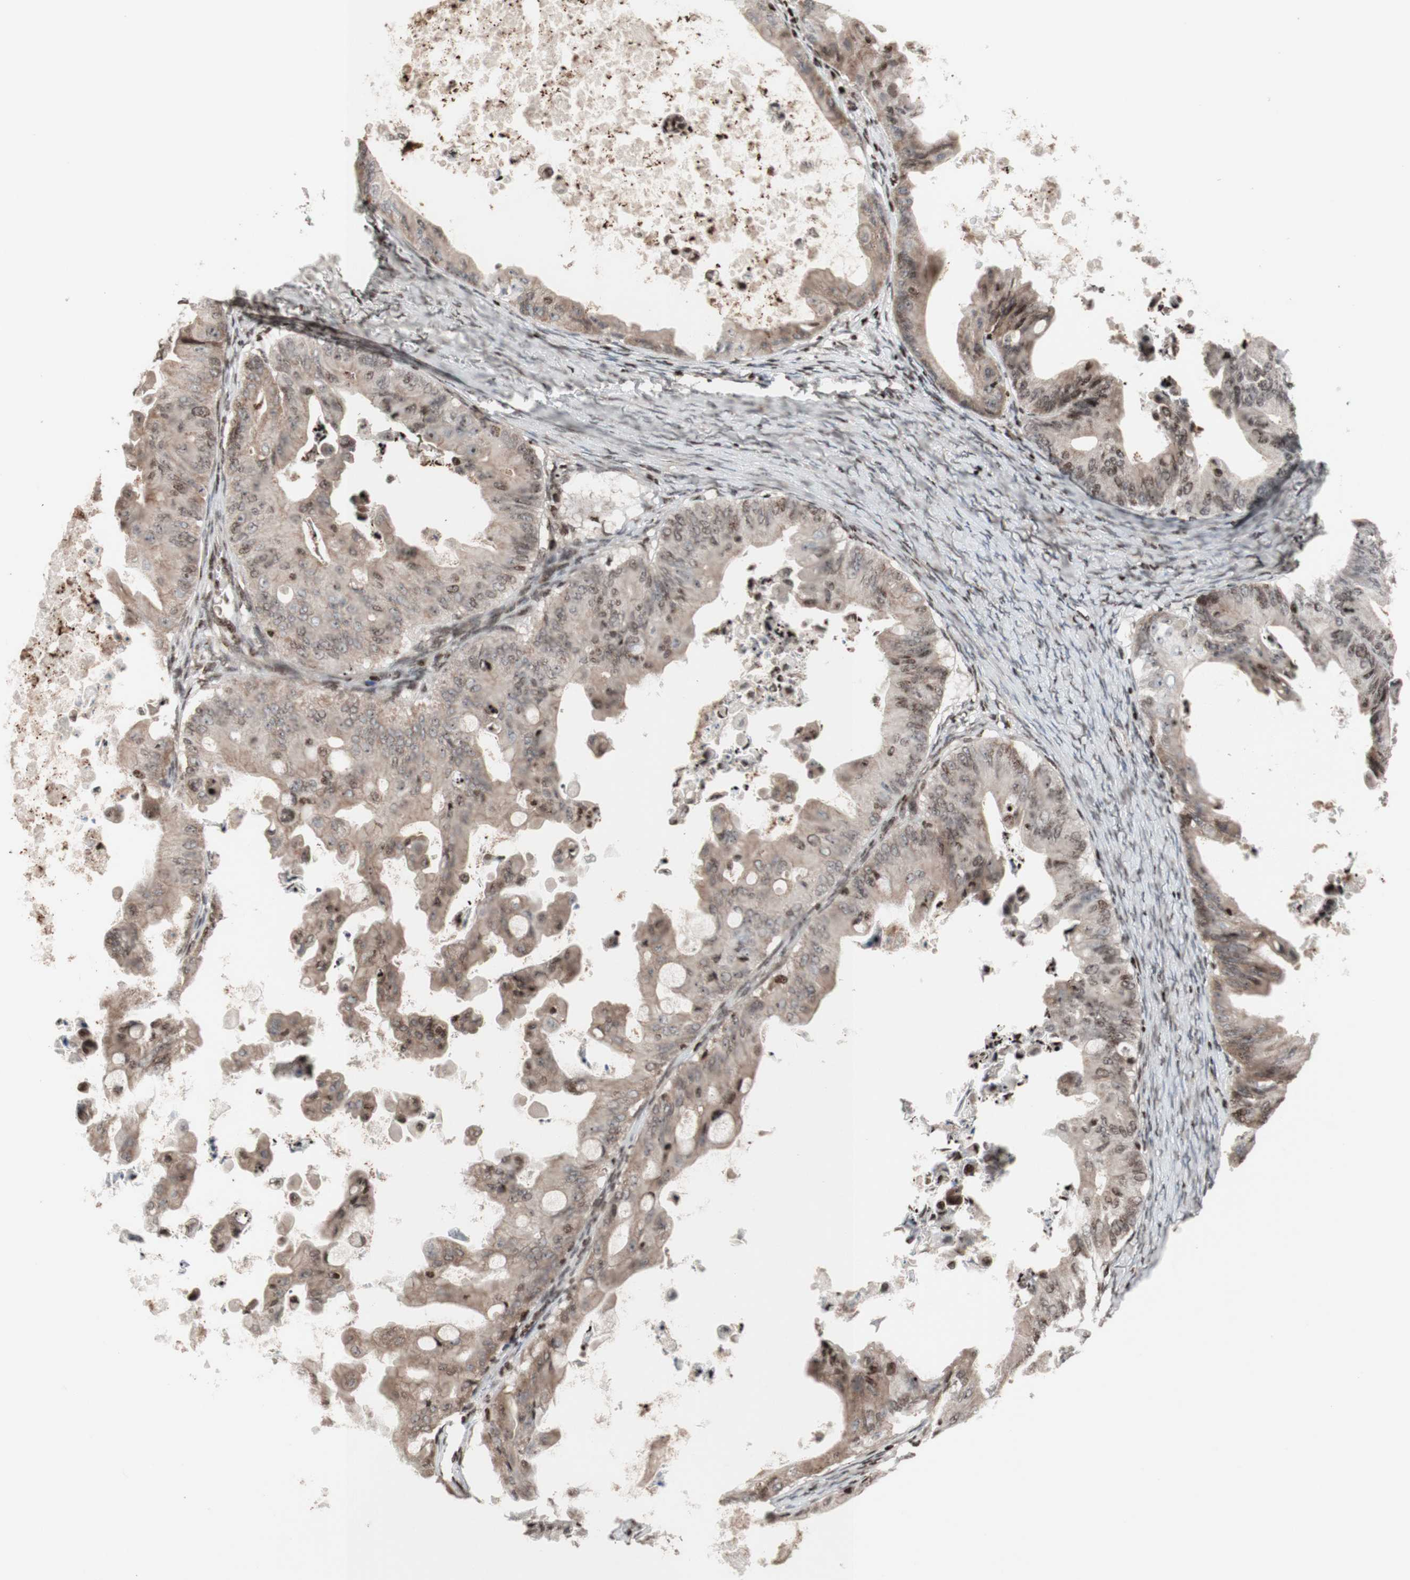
{"staining": {"intensity": "weak", "quantity": ">75%", "location": "cytoplasmic/membranous"}, "tissue": "ovarian cancer", "cell_type": "Tumor cells", "image_type": "cancer", "snomed": [{"axis": "morphology", "description": "Cystadenocarcinoma, mucinous, NOS"}, {"axis": "topography", "description": "Ovary"}], "caption": "Immunohistochemical staining of human mucinous cystadenocarcinoma (ovarian) displays low levels of weak cytoplasmic/membranous staining in approximately >75% of tumor cells.", "gene": "POLA1", "patient": {"sex": "female", "age": 37}}